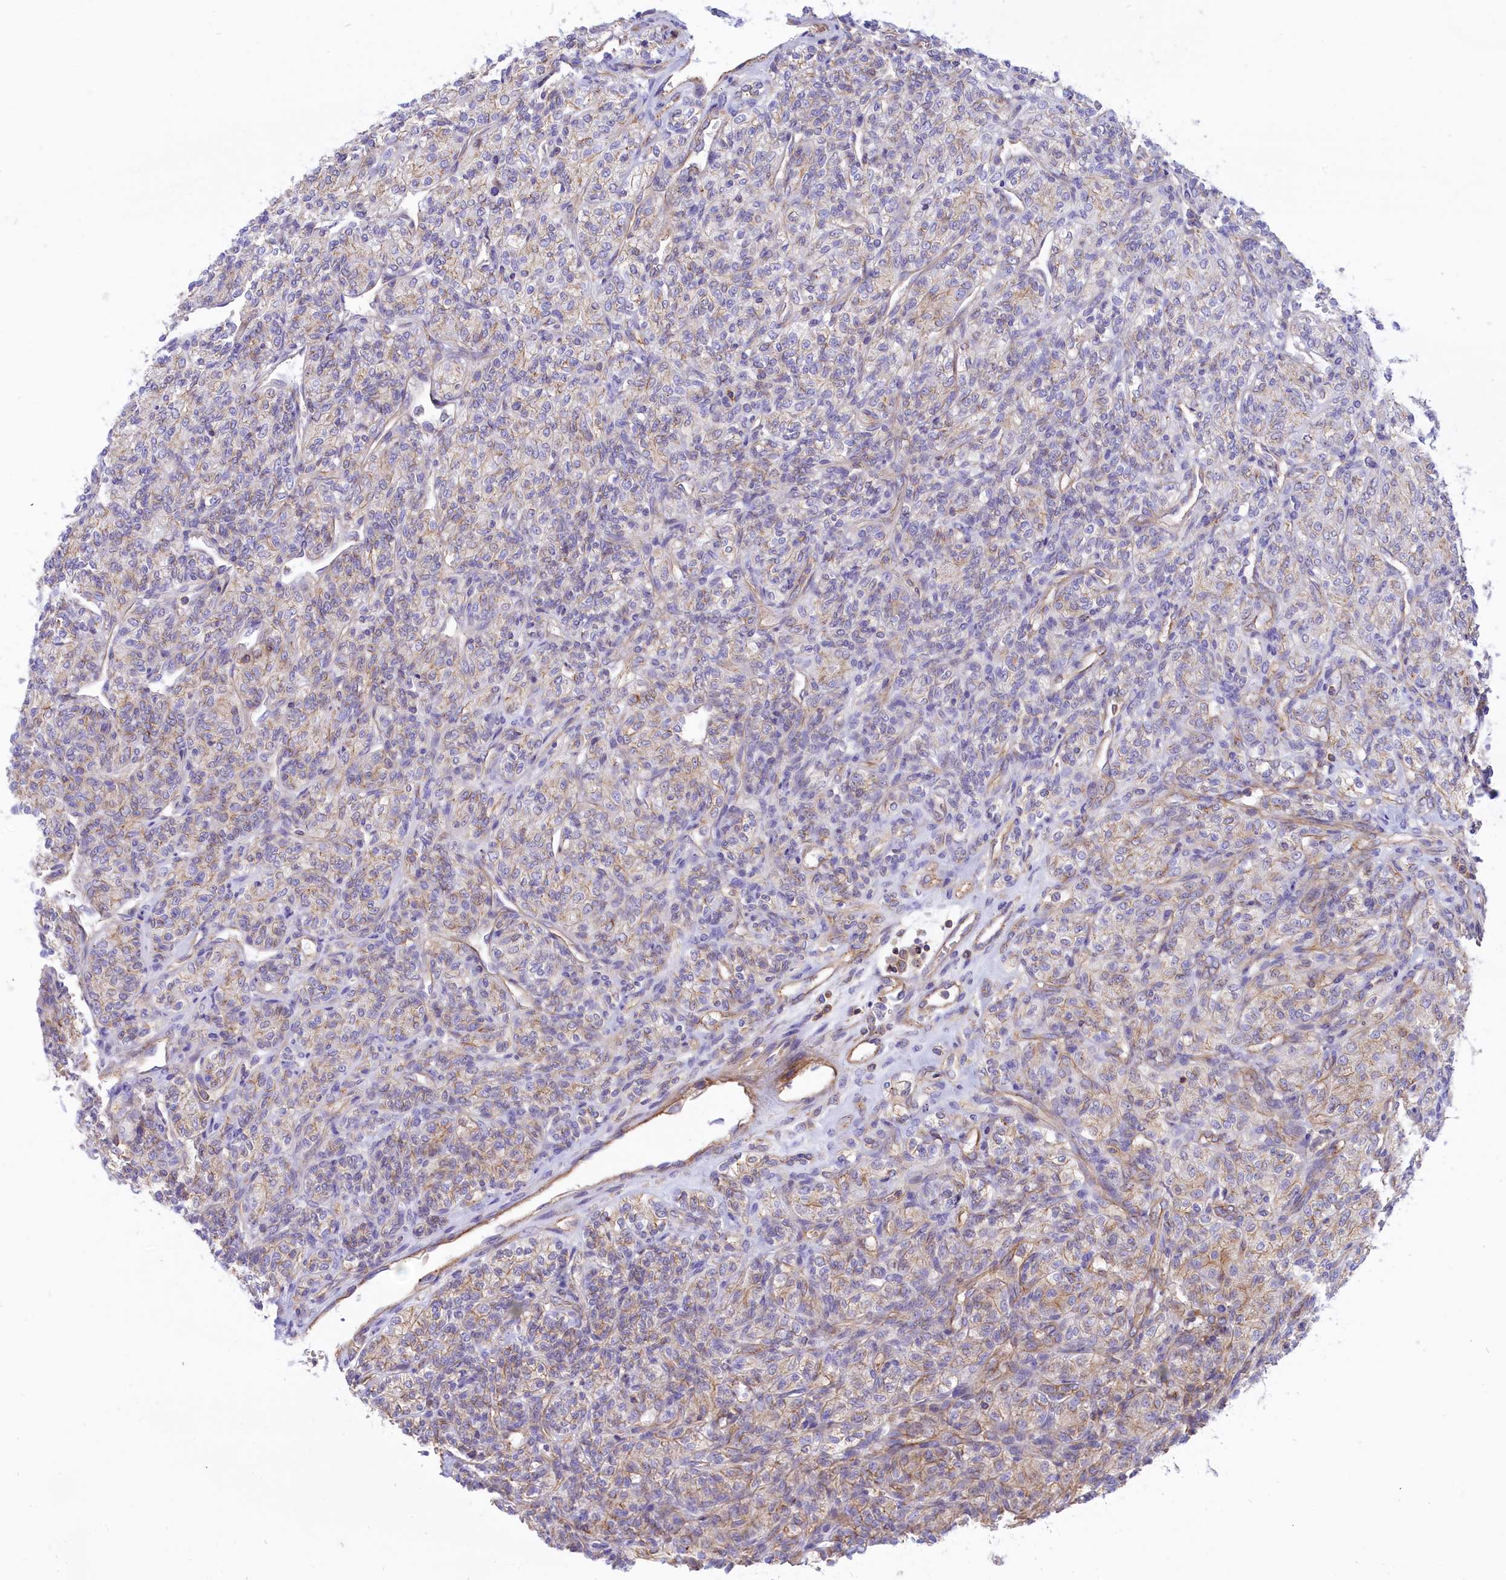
{"staining": {"intensity": "weak", "quantity": "<25%", "location": "cytoplasmic/membranous"}, "tissue": "renal cancer", "cell_type": "Tumor cells", "image_type": "cancer", "snomed": [{"axis": "morphology", "description": "Adenocarcinoma, NOS"}, {"axis": "topography", "description": "Kidney"}], "caption": "High power microscopy image of an immunohistochemistry (IHC) photomicrograph of renal adenocarcinoma, revealing no significant expression in tumor cells.", "gene": "SEPTIN9", "patient": {"sex": "male", "age": 77}}